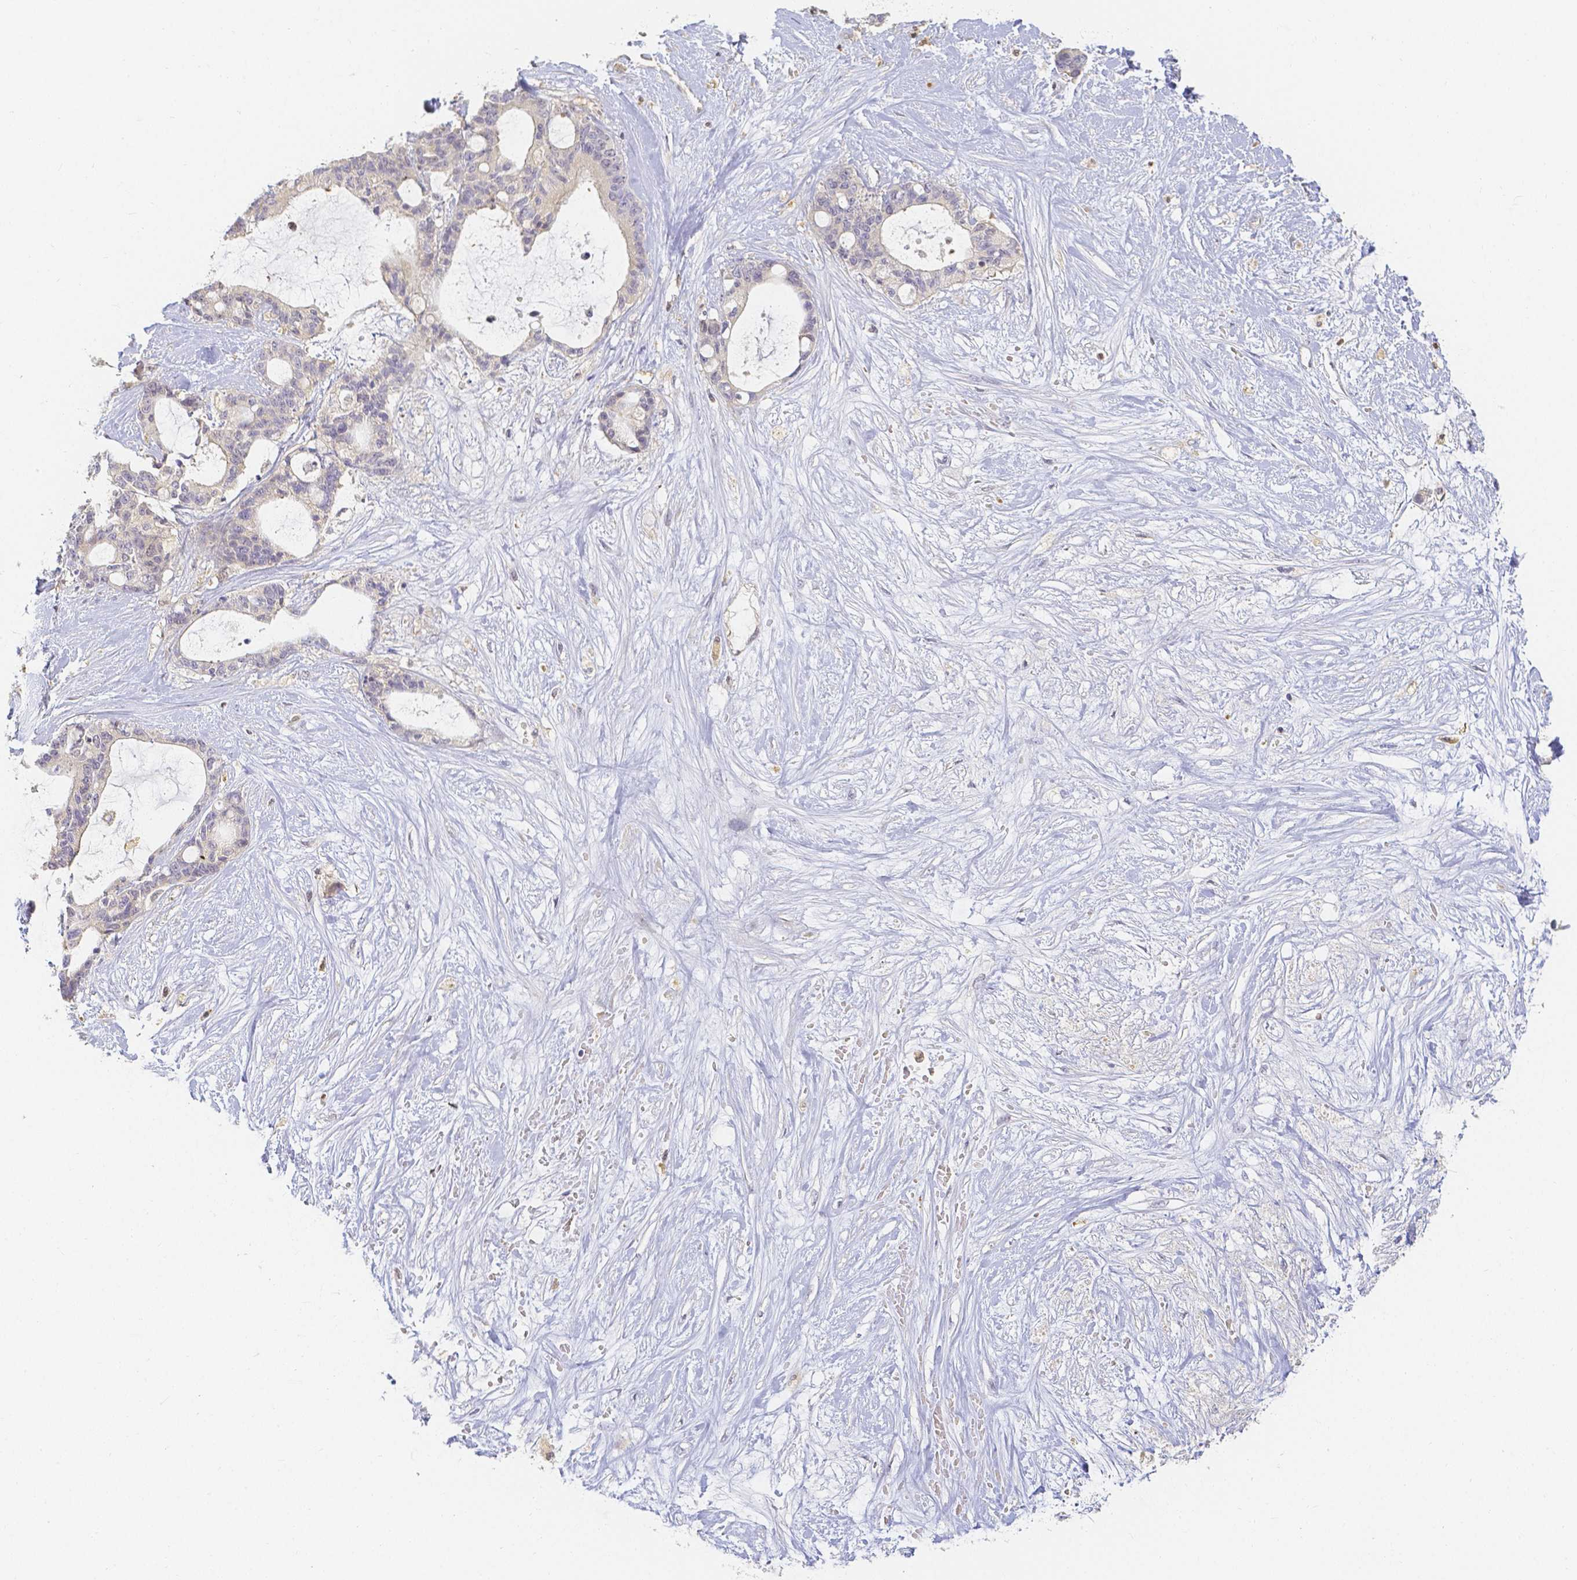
{"staining": {"intensity": "negative", "quantity": "none", "location": "none"}, "tissue": "liver cancer", "cell_type": "Tumor cells", "image_type": "cancer", "snomed": [{"axis": "morphology", "description": "Normal tissue, NOS"}, {"axis": "morphology", "description": "Cholangiocarcinoma"}, {"axis": "topography", "description": "Liver"}, {"axis": "topography", "description": "Peripheral nerve tissue"}], "caption": "Tumor cells are negative for brown protein staining in cholangiocarcinoma (liver).", "gene": "KCNH1", "patient": {"sex": "female", "age": 73}}